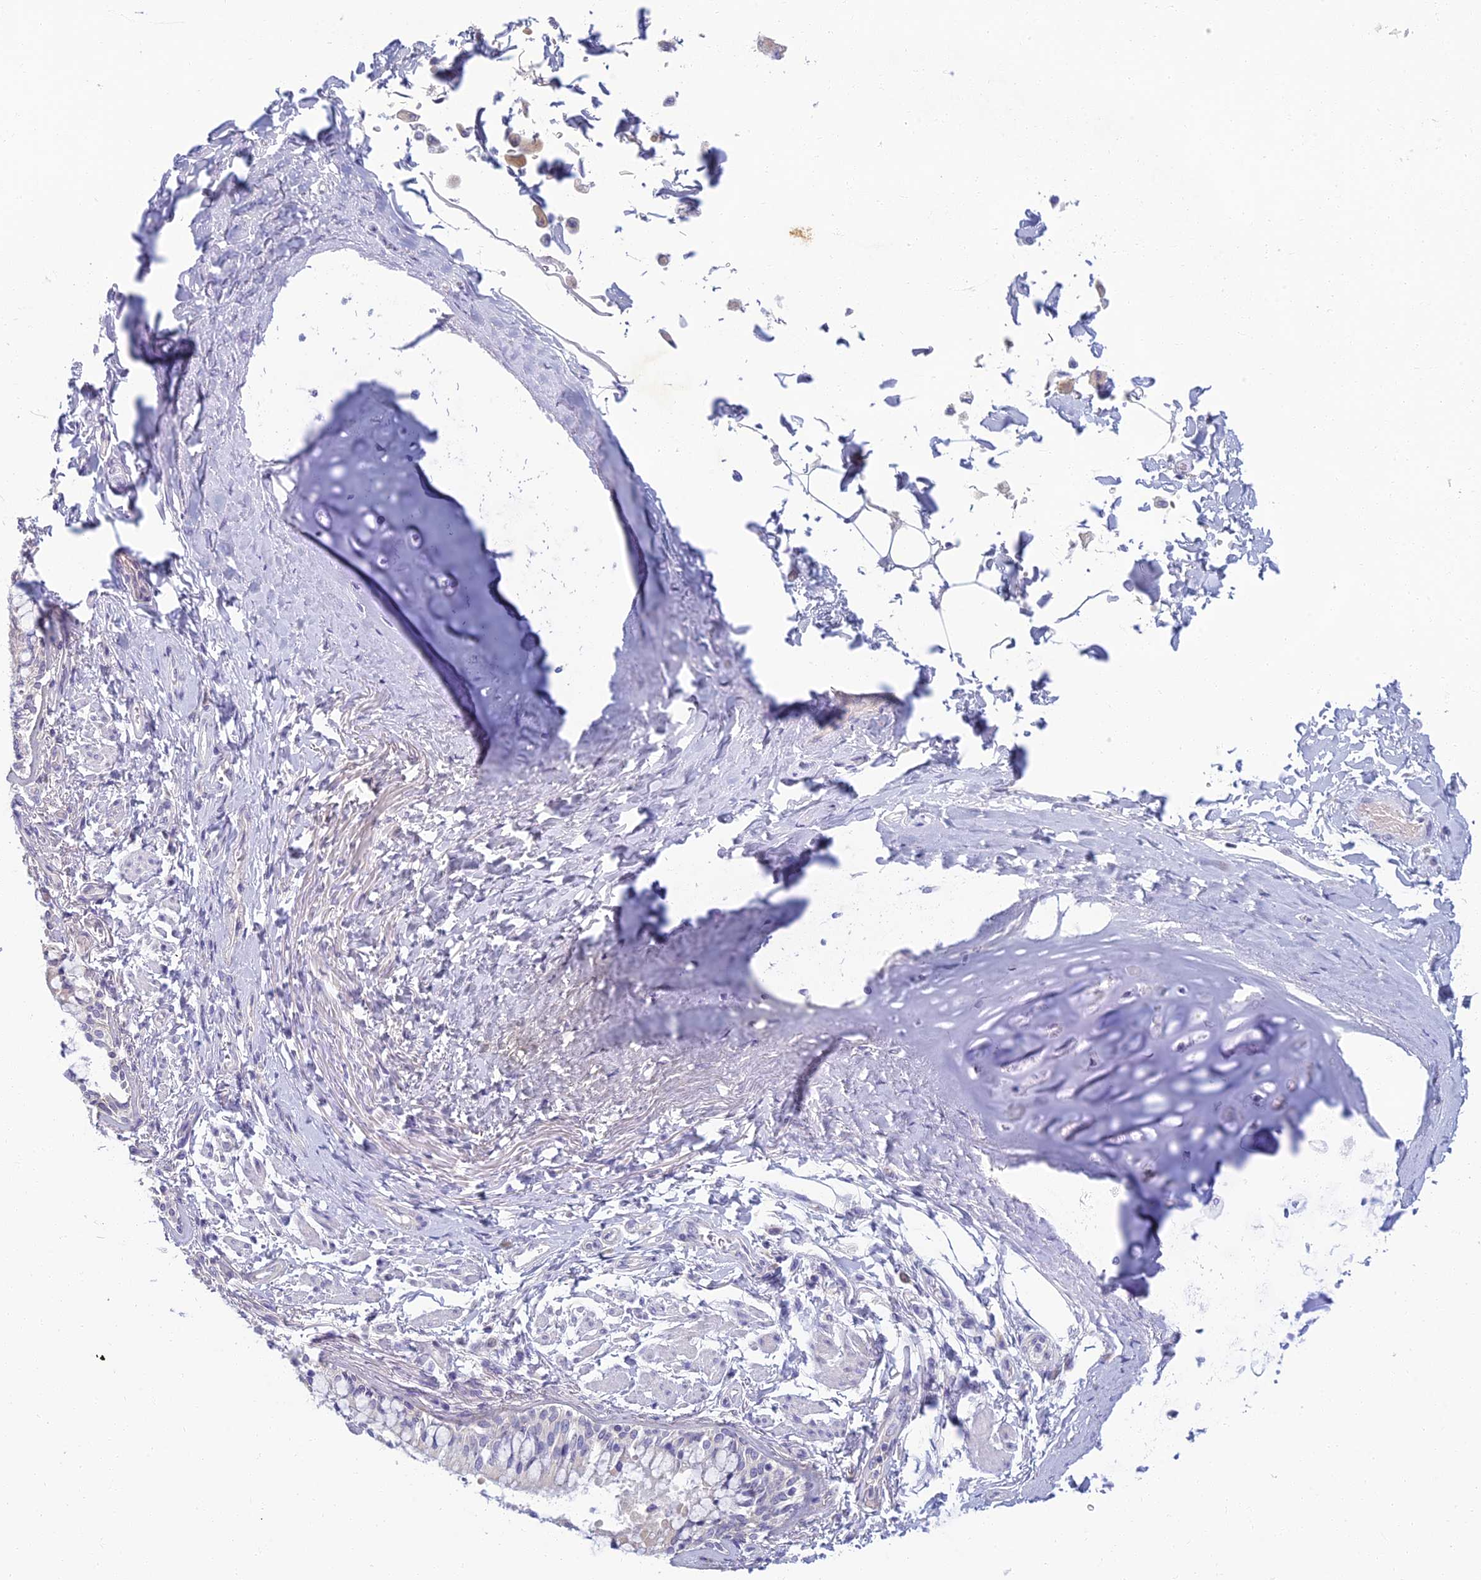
{"staining": {"intensity": "weak", "quantity": "<25%", "location": "cytoplasmic/membranous"}, "tissue": "bronchus", "cell_type": "Respiratory epithelial cells", "image_type": "normal", "snomed": [{"axis": "morphology", "description": "Normal tissue, NOS"}, {"axis": "morphology", "description": "Inflammation, NOS"}, {"axis": "topography", "description": "Lung"}], "caption": "Bronchus stained for a protein using immunohistochemistry (IHC) reveals no expression respiratory epithelial cells.", "gene": "SLC25A41", "patient": {"sex": "female", "age": 46}}